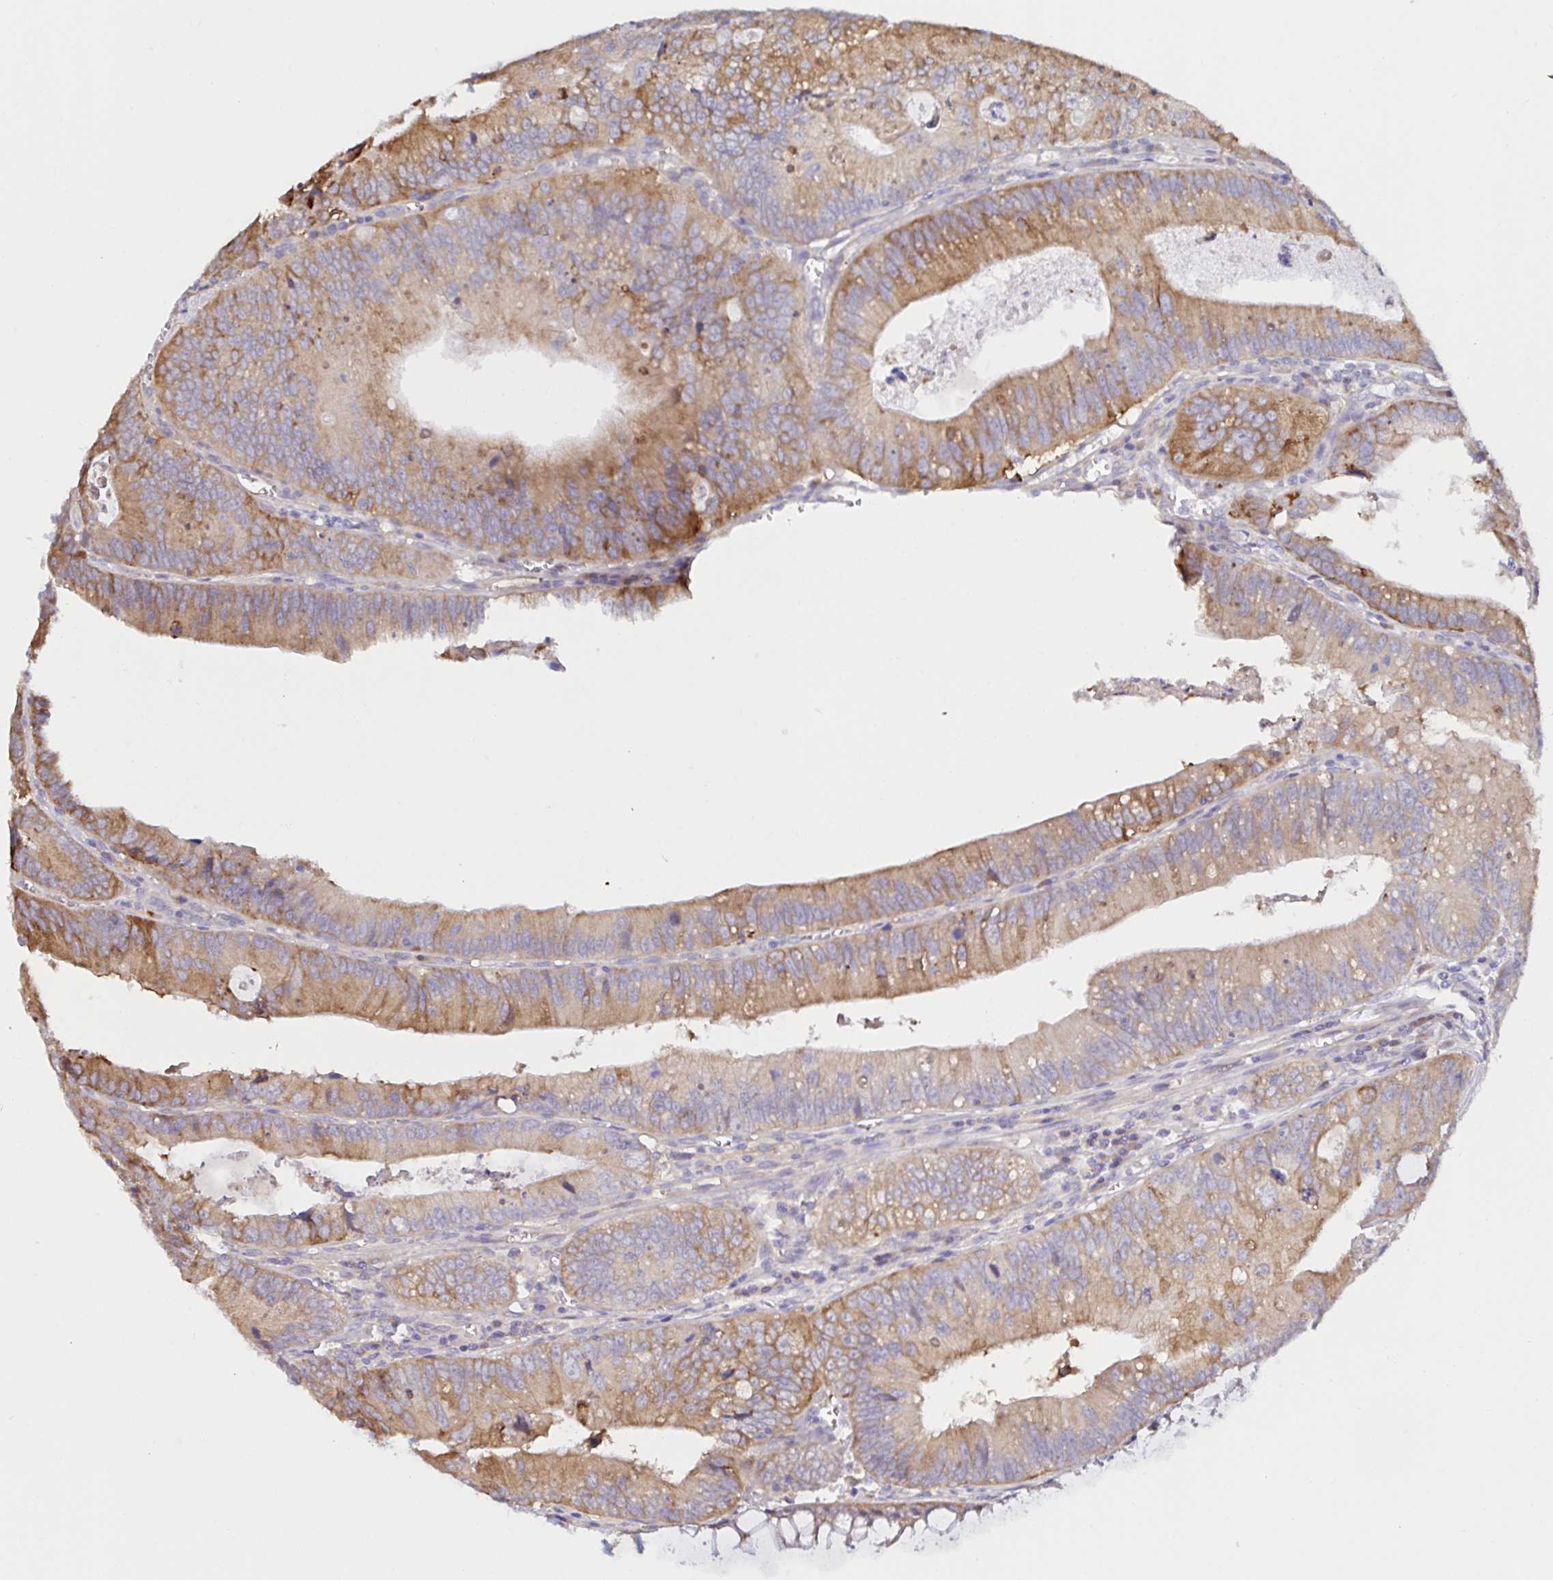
{"staining": {"intensity": "moderate", "quantity": "25%-75%", "location": "cytoplasmic/membranous"}, "tissue": "colorectal cancer", "cell_type": "Tumor cells", "image_type": "cancer", "snomed": [{"axis": "morphology", "description": "Adenocarcinoma, NOS"}, {"axis": "topography", "description": "Rectum"}], "caption": "Immunohistochemistry of adenocarcinoma (colorectal) shows medium levels of moderate cytoplasmic/membranous staining in approximately 25%-75% of tumor cells.", "gene": "RSRP1", "patient": {"sex": "female", "age": 81}}